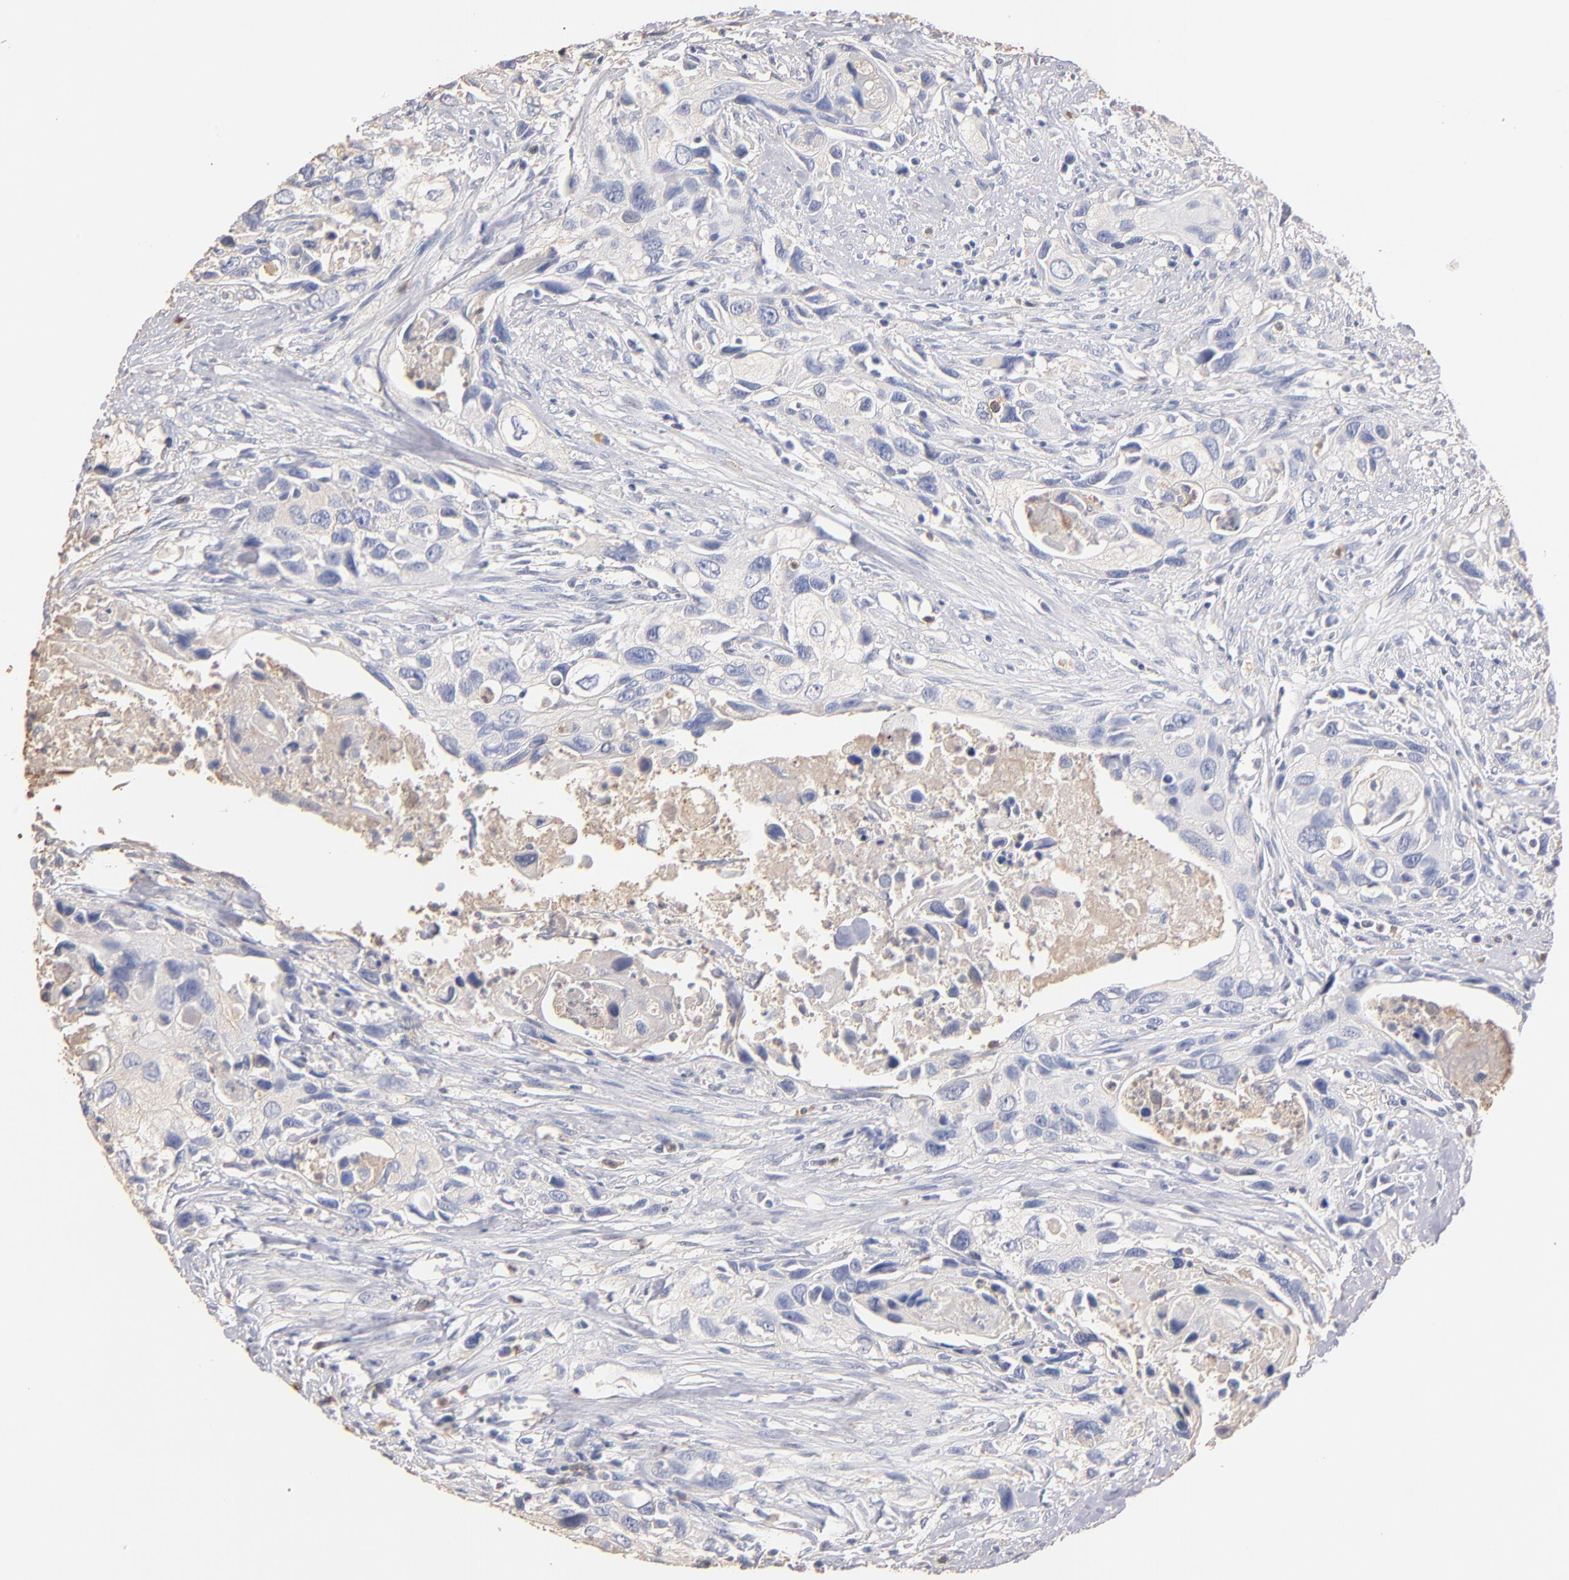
{"staining": {"intensity": "negative", "quantity": "none", "location": "none"}, "tissue": "urothelial cancer", "cell_type": "Tumor cells", "image_type": "cancer", "snomed": [{"axis": "morphology", "description": "Urothelial carcinoma, High grade"}, {"axis": "topography", "description": "Urinary bladder"}], "caption": "Immunohistochemical staining of high-grade urothelial carcinoma exhibits no significant expression in tumor cells.", "gene": "RO60", "patient": {"sex": "male", "age": 71}}